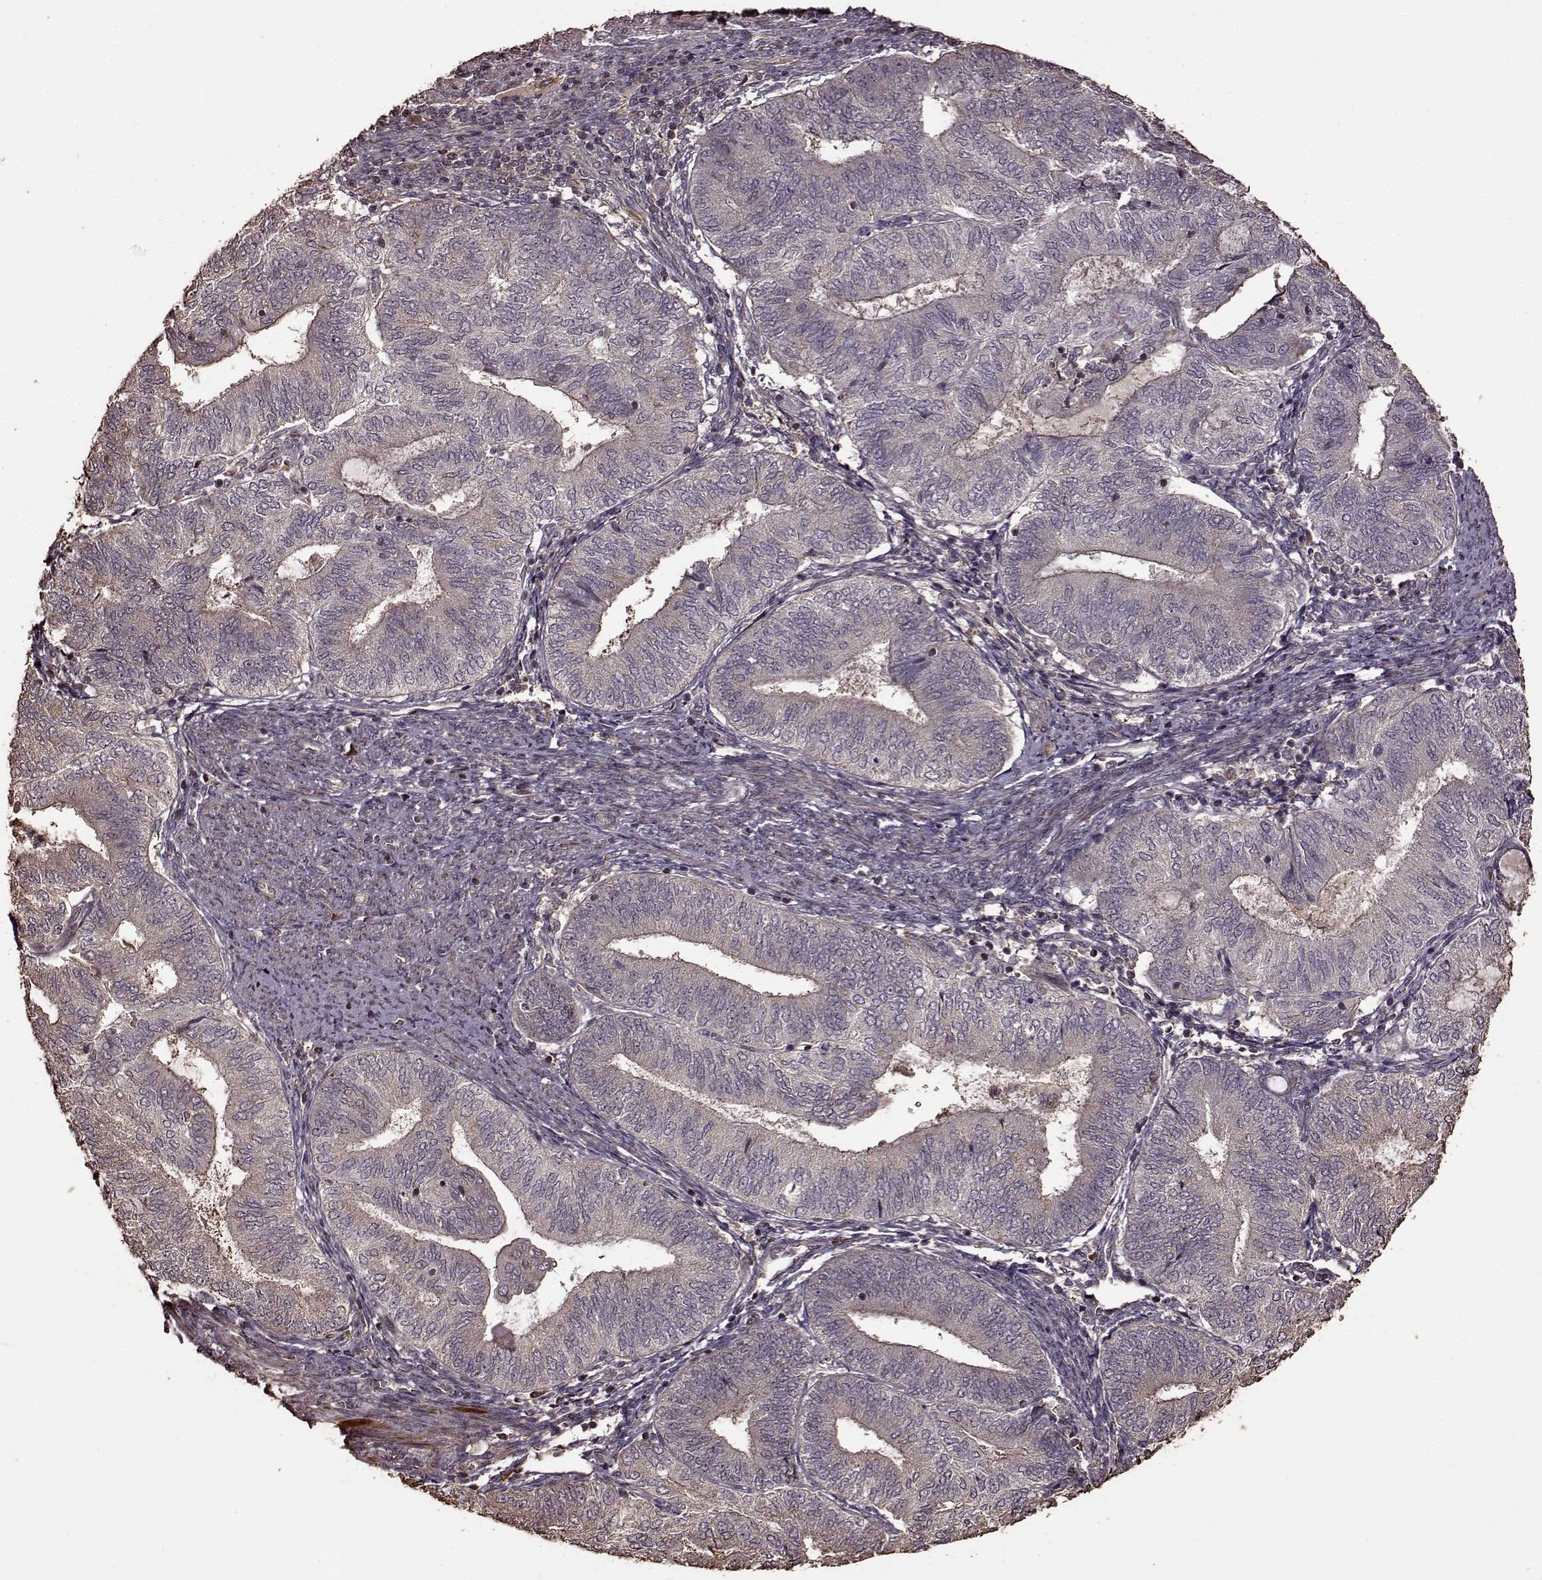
{"staining": {"intensity": "negative", "quantity": "none", "location": "none"}, "tissue": "endometrial cancer", "cell_type": "Tumor cells", "image_type": "cancer", "snomed": [{"axis": "morphology", "description": "Adenocarcinoma, NOS"}, {"axis": "topography", "description": "Endometrium"}], "caption": "DAB (3,3'-diaminobenzidine) immunohistochemical staining of human endometrial adenocarcinoma reveals no significant staining in tumor cells.", "gene": "FBXW11", "patient": {"sex": "female", "age": 65}}